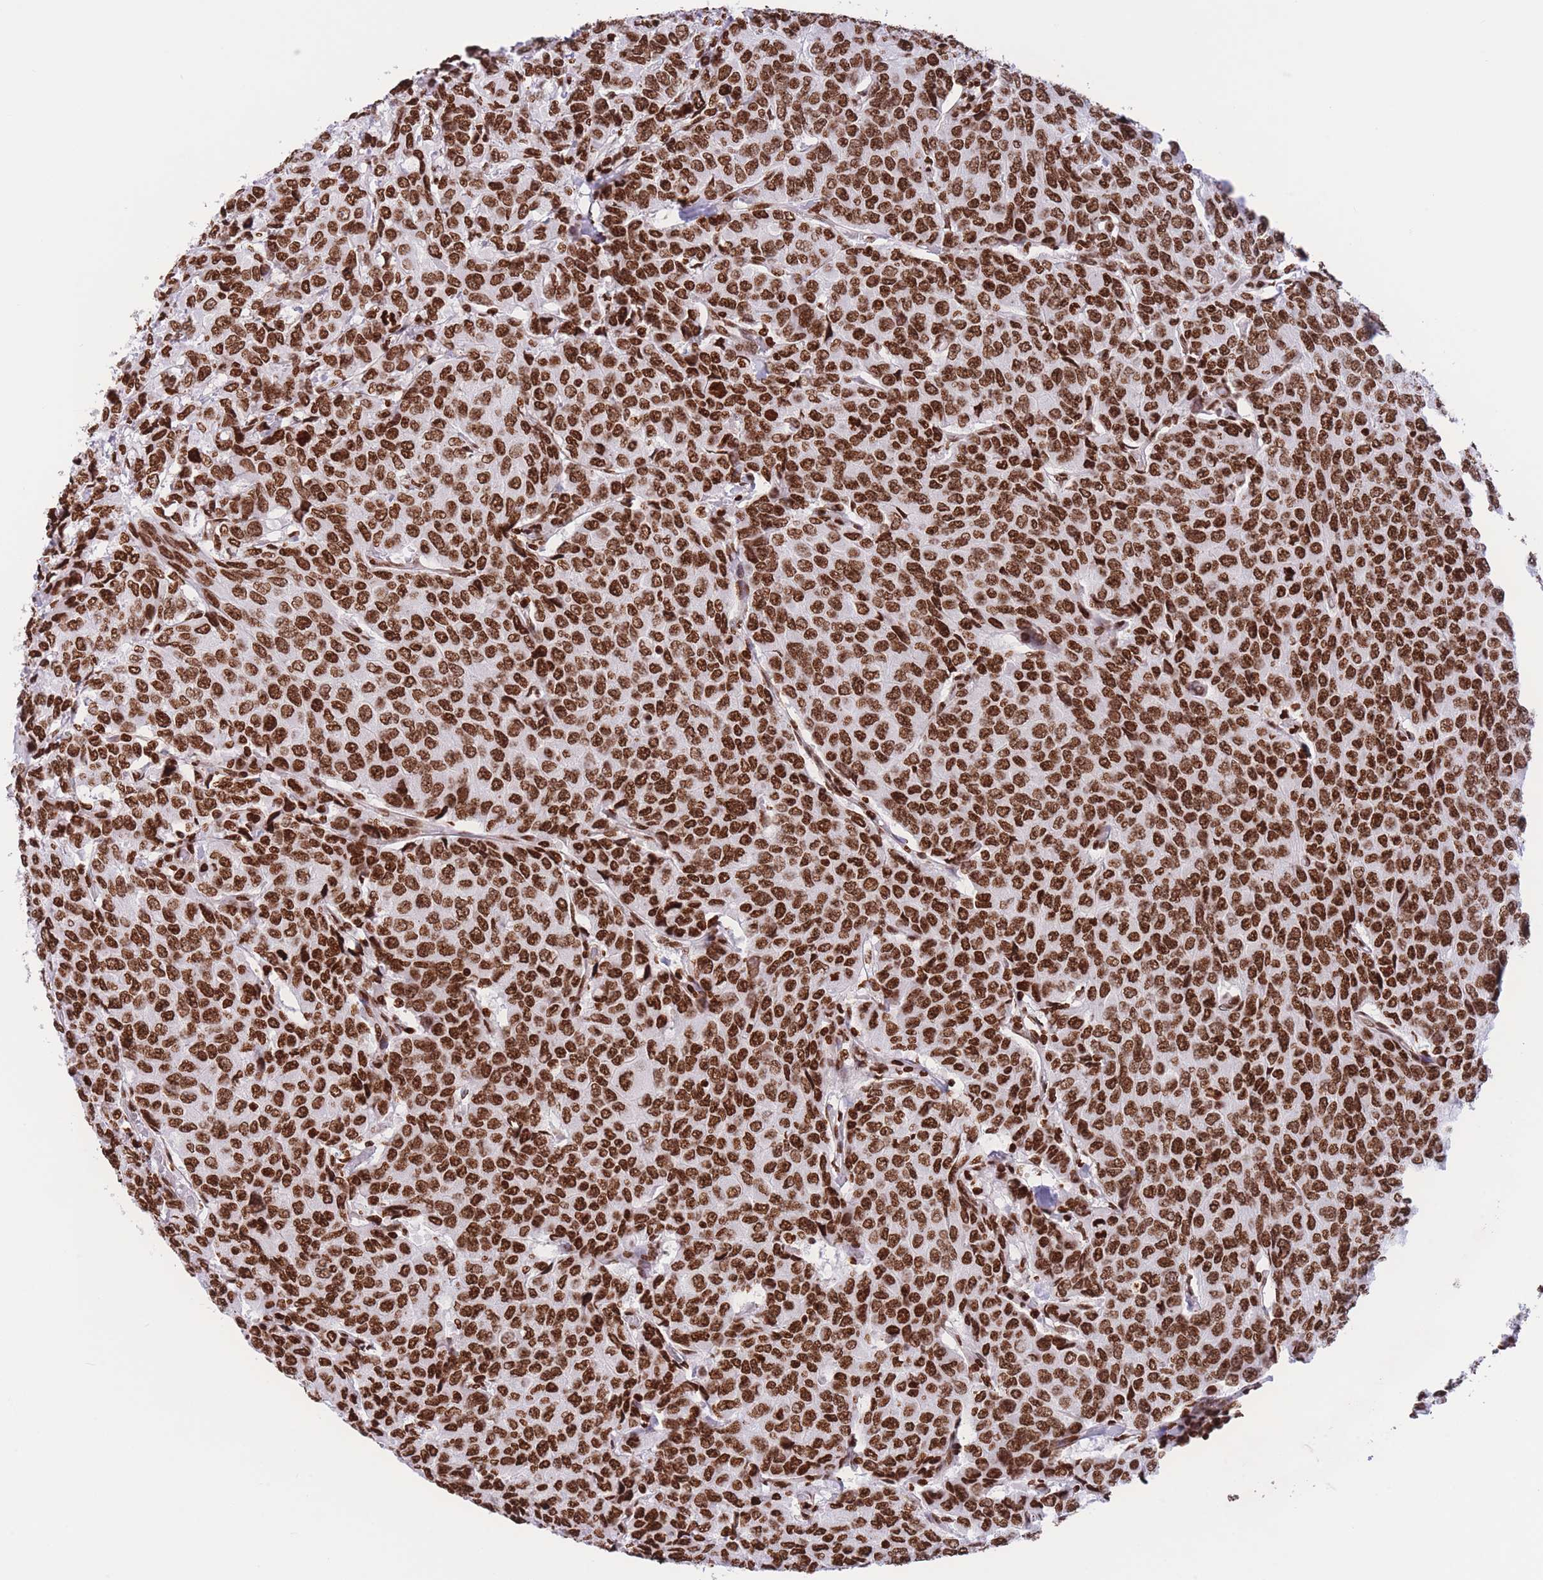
{"staining": {"intensity": "strong", "quantity": ">75%", "location": "nuclear"}, "tissue": "breast cancer", "cell_type": "Tumor cells", "image_type": "cancer", "snomed": [{"axis": "morphology", "description": "Duct carcinoma"}, {"axis": "topography", "description": "Breast"}], "caption": "Immunohistochemistry (IHC) image of neoplastic tissue: human breast cancer stained using immunohistochemistry reveals high levels of strong protein expression localized specifically in the nuclear of tumor cells, appearing as a nuclear brown color.", "gene": "H2BC11", "patient": {"sex": "female", "age": 55}}